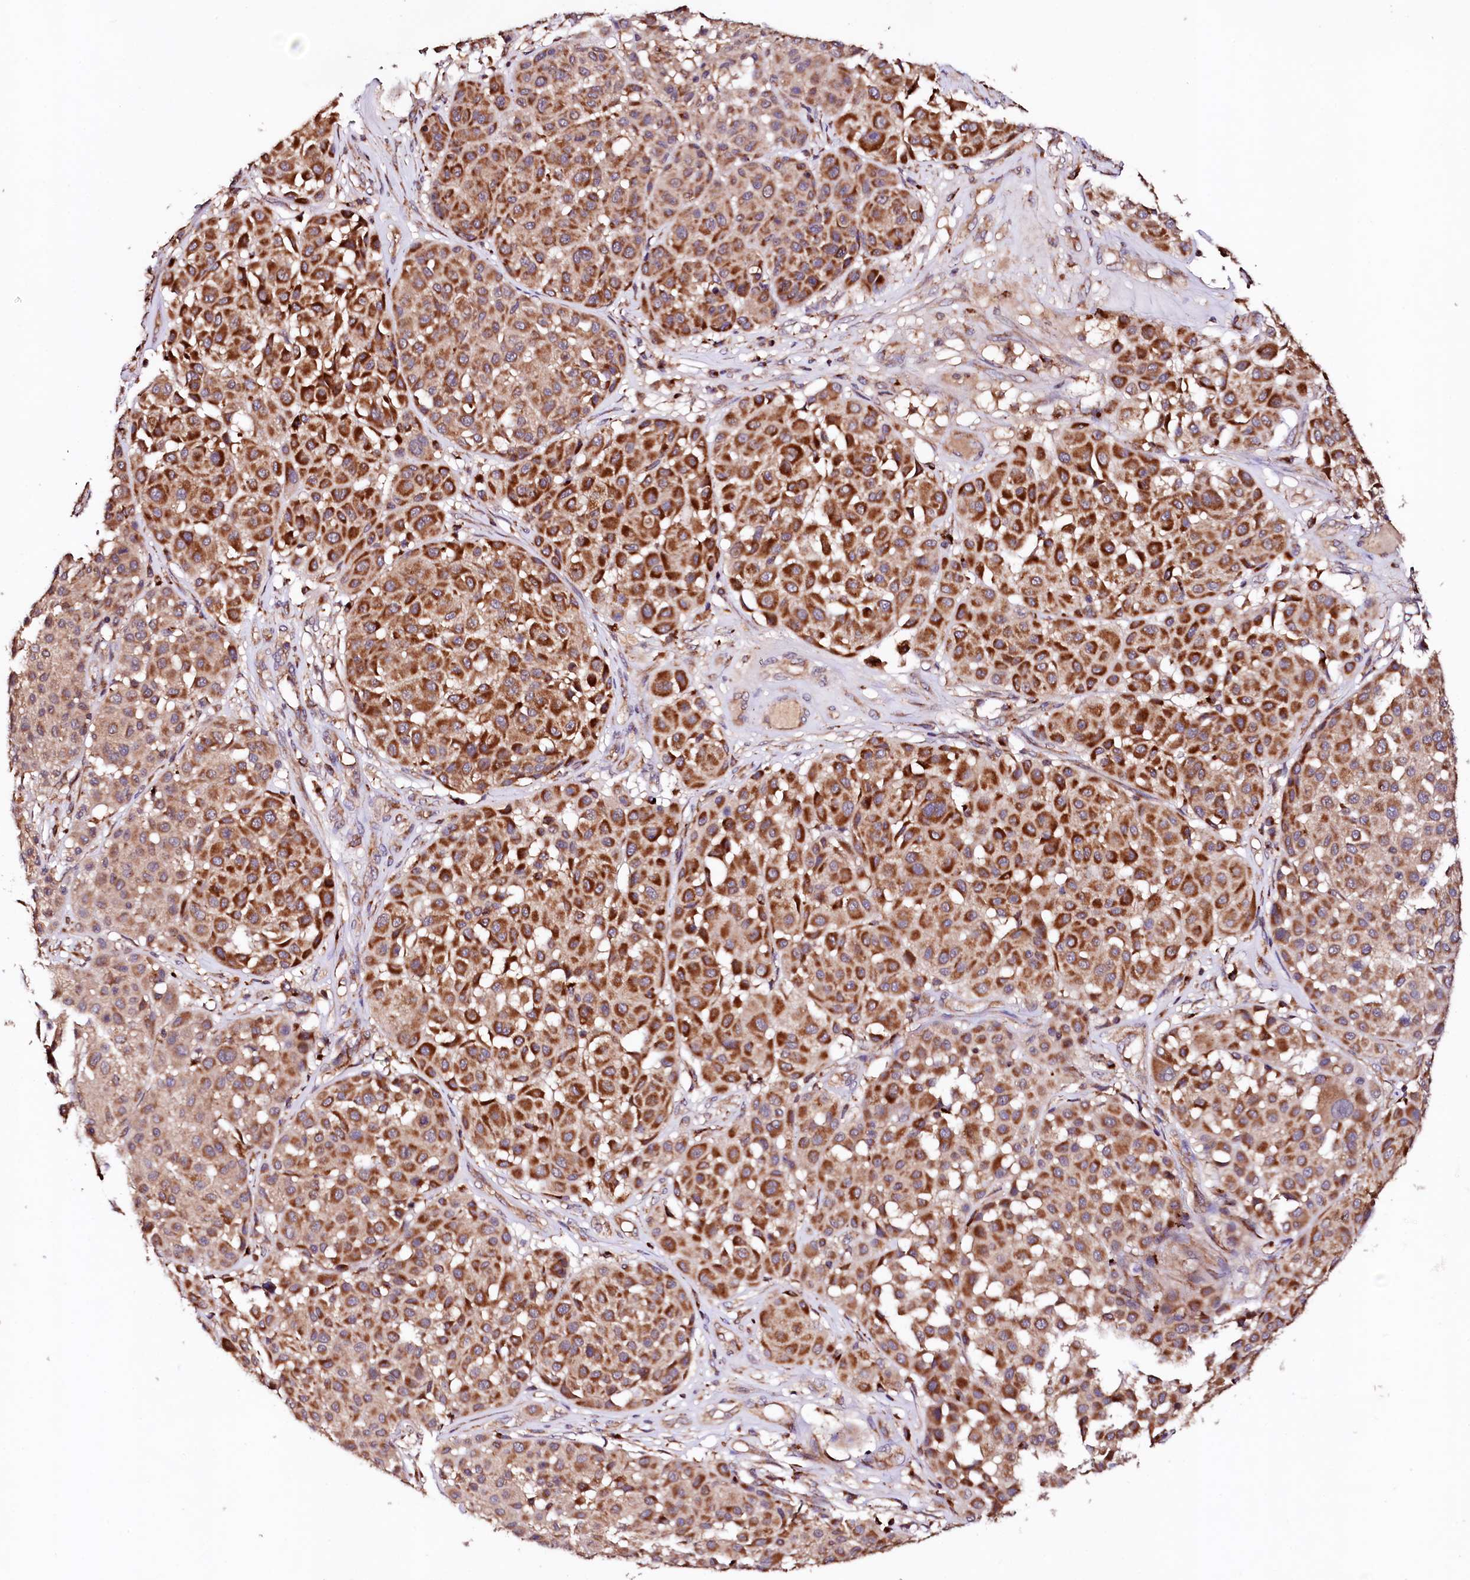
{"staining": {"intensity": "strong", "quantity": ">75%", "location": "cytoplasmic/membranous"}, "tissue": "melanoma", "cell_type": "Tumor cells", "image_type": "cancer", "snomed": [{"axis": "morphology", "description": "Malignant melanoma, Metastatic site"}, {"axis": "topography", "description": "Soft tissue"}], "caption": "Immunohistochemical staining of malignant melanoma (metastatic site) displays high levels of strong cytoplasmic/membranous staining in approximately >75% of tumor cells. Immunohistochemistry (ihc) stains the protein of interest in brown and the nuclei are stained blue.", "gene": "ST3GAL1", "patient": {"sex": "male", "age": 41}}